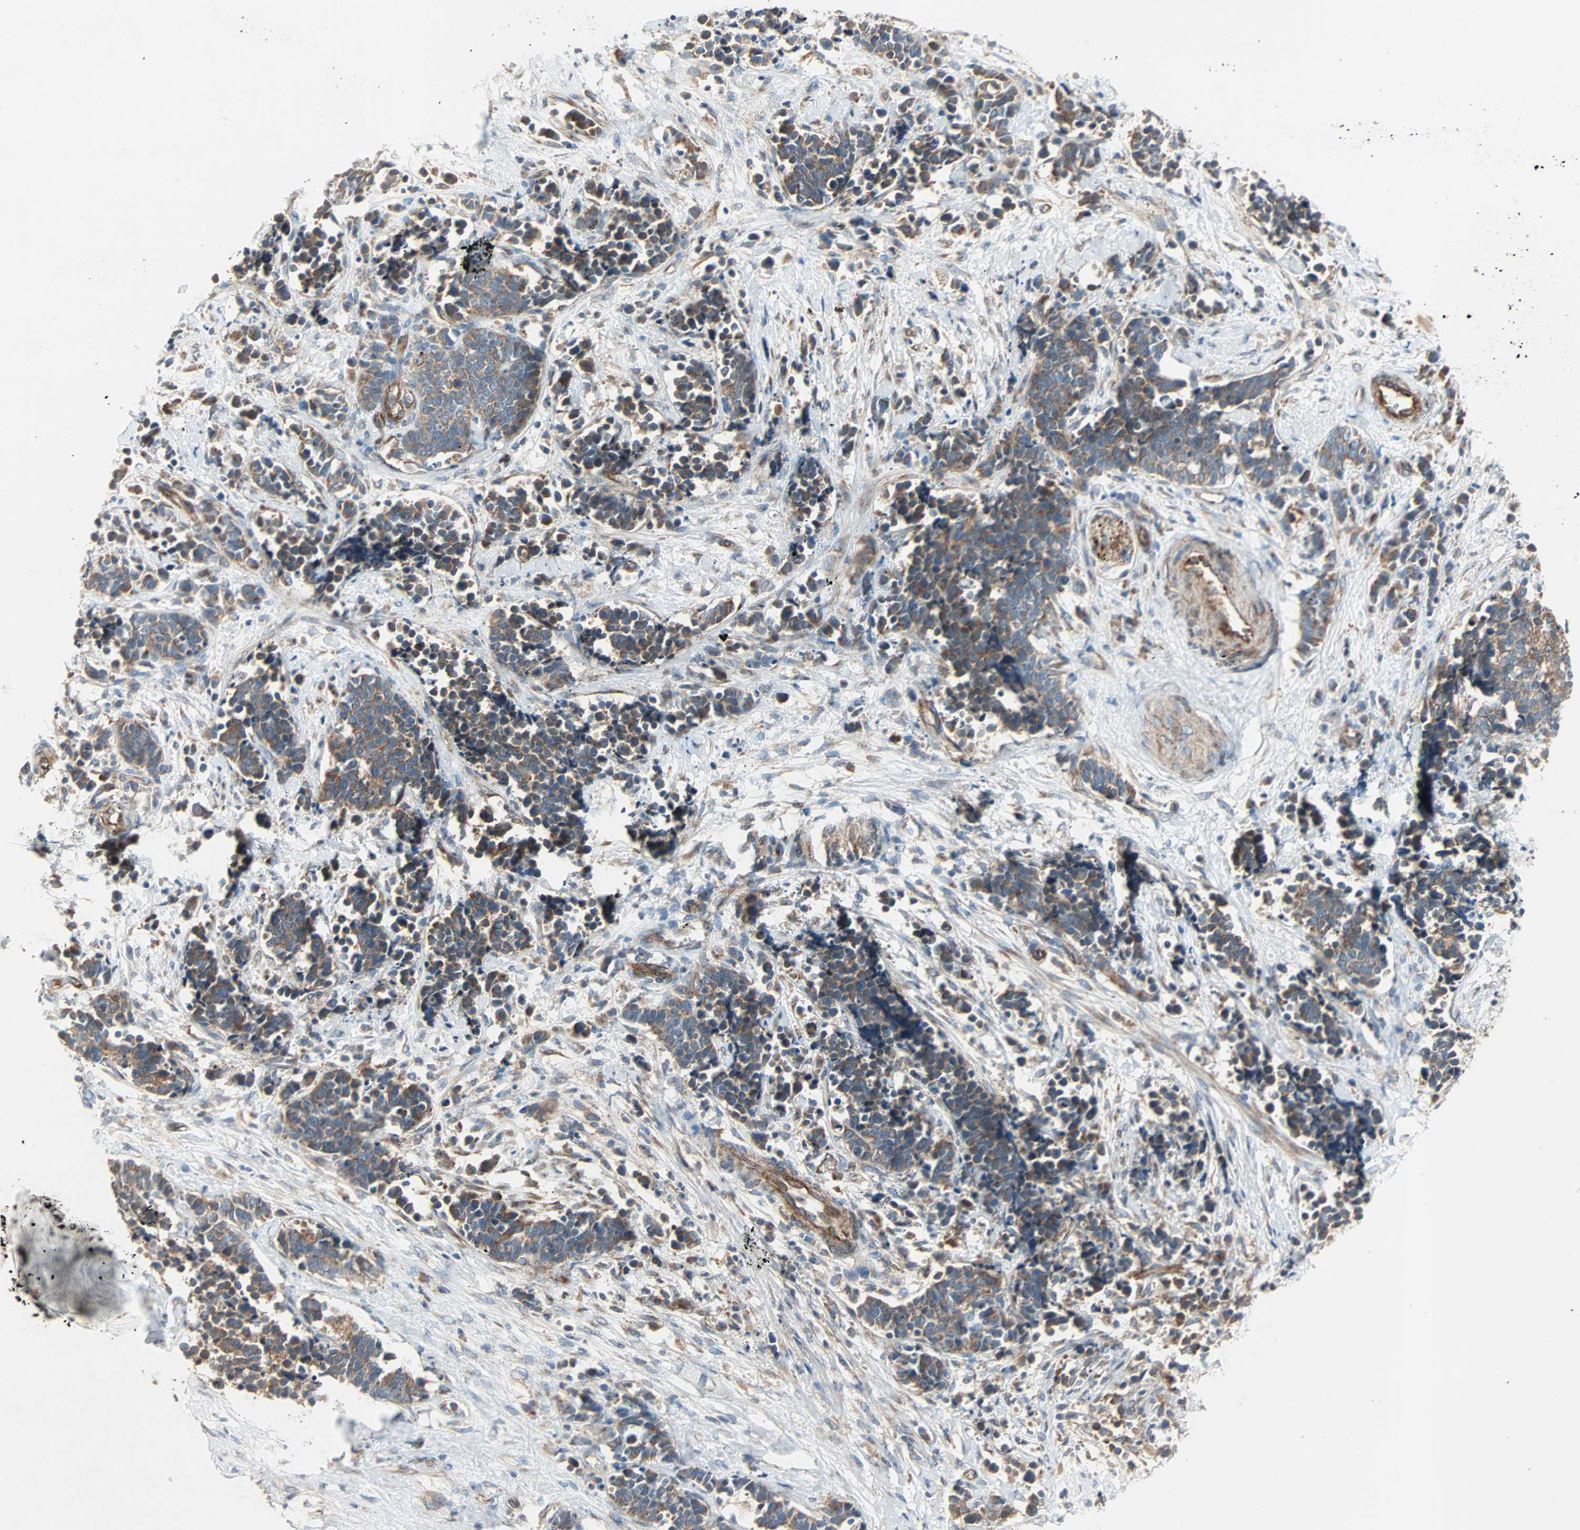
{"staining": {"intensity": "moderate", "quantity": ">75%", "location": "cytoplasmic/membranous"}, "tissue": "cervical cancer", "cell_type": "Tumor cells", "image_type": "cancer", "snomed": [{"axis": "morphology", "description": "Squamous cell carcinoma, NOS"}, {"axis": "topography", "description": "Cervix"}], "caption": "Protein staining of cervical cancer (squamous cell carcinoma) tissue demonstrates moderate cytoplasmic/membranous staining in approximately >75% of tumor cells.", "gene": "XYLT1", "patient": {"sex": "female", "age": 35}}